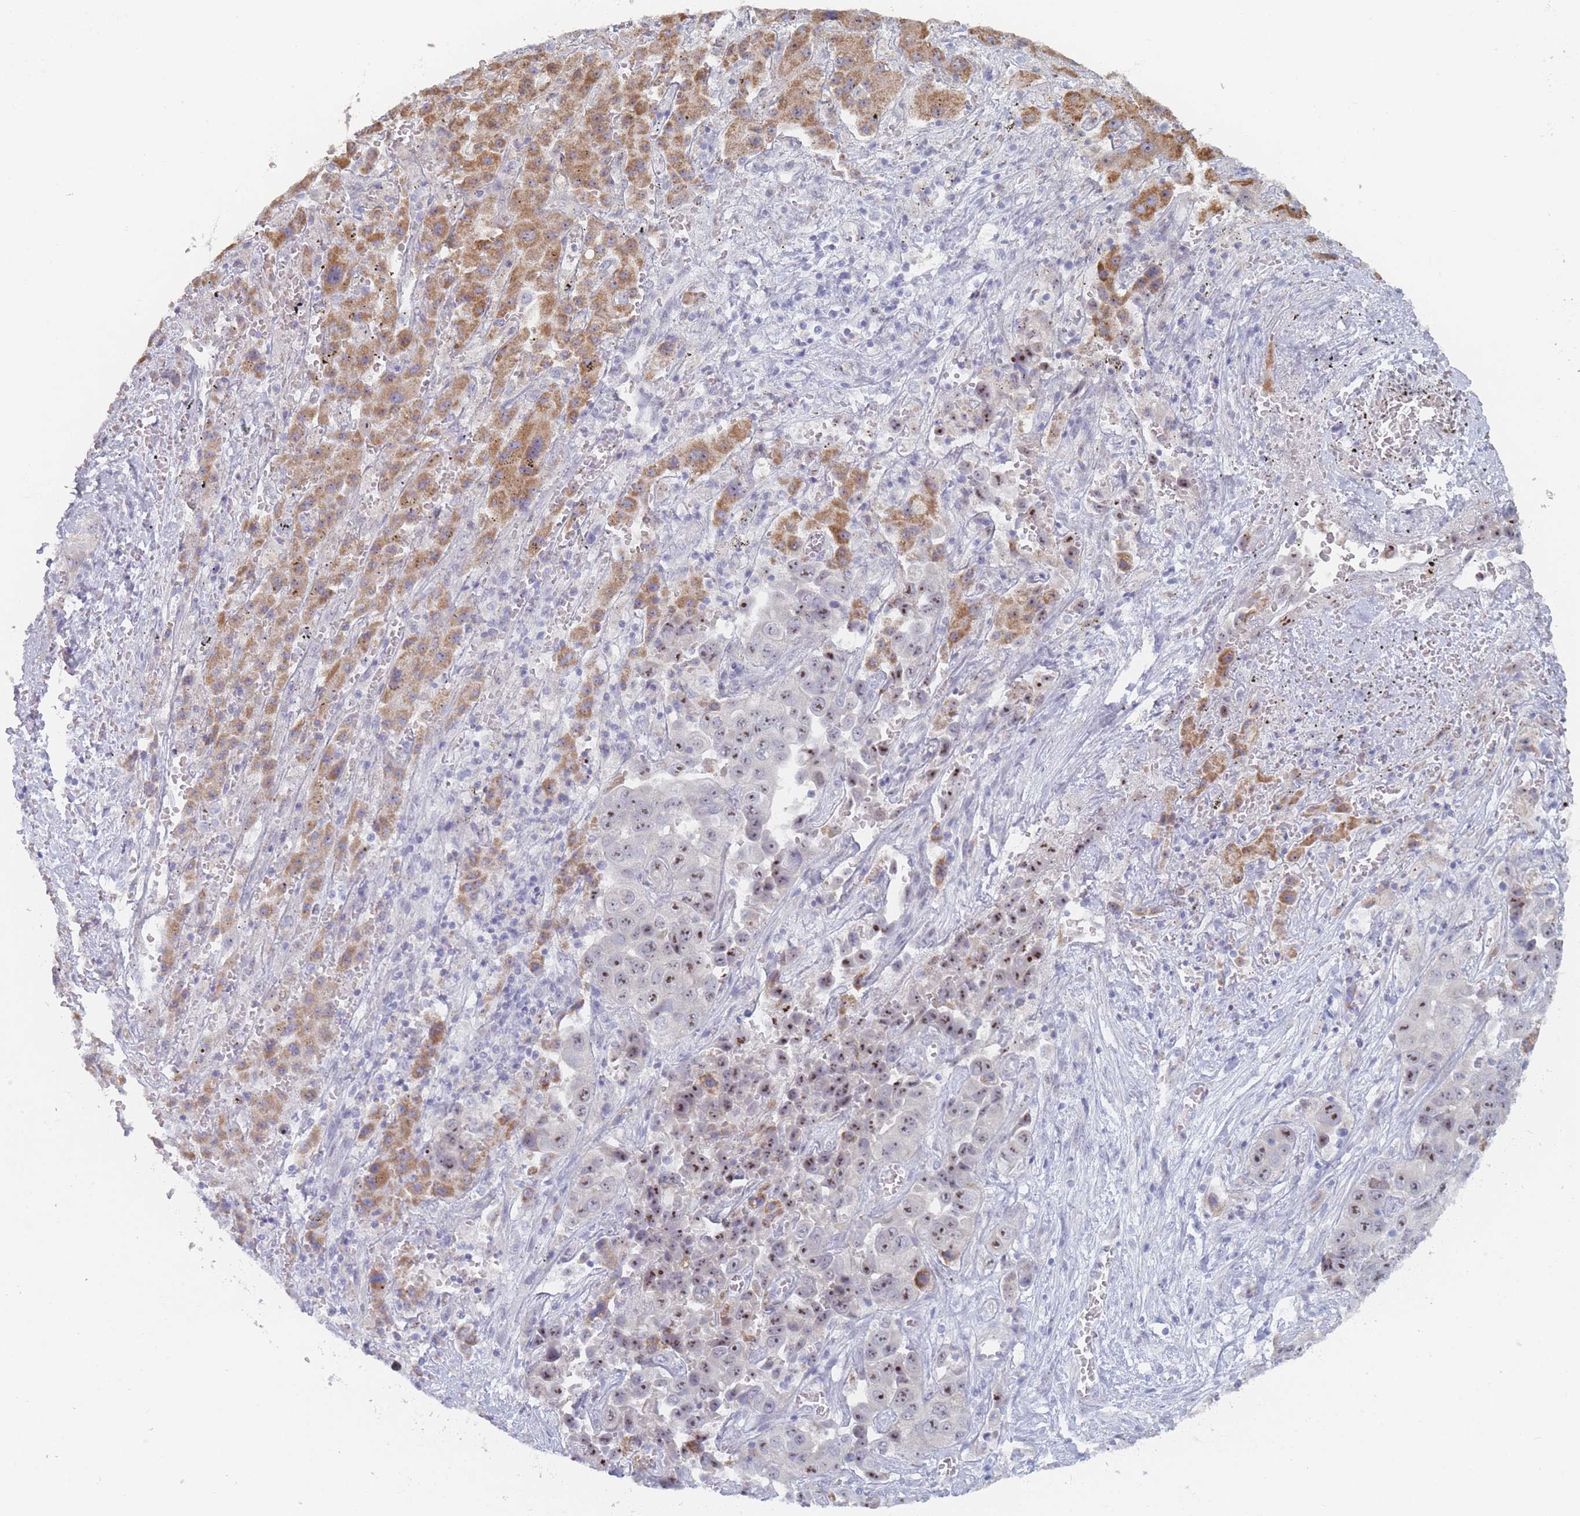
{"staining": {"intensity": "moderate", "quantity": "25%-75%", "location": "cytoplasmic/membranous,nuclear"}, "tissue": "liver cancer", "cell_type": "Tumor cells", "image_type": "cancer", "snomed": [{"axis": "morphology", "description": "Cholangiocarcinoma"}, {"axis": "topography", "description": "Liver"}], "caption": "Immunohistochemistry of liver cancer (cholangiocarcinoma) reveals medium levels of moderate cytoplasmic/membranous and nuclear positivity in about 25%-75% of tumor cells.", "gene": "RNF8", "patient": {"sex": "female", "age": 52}}